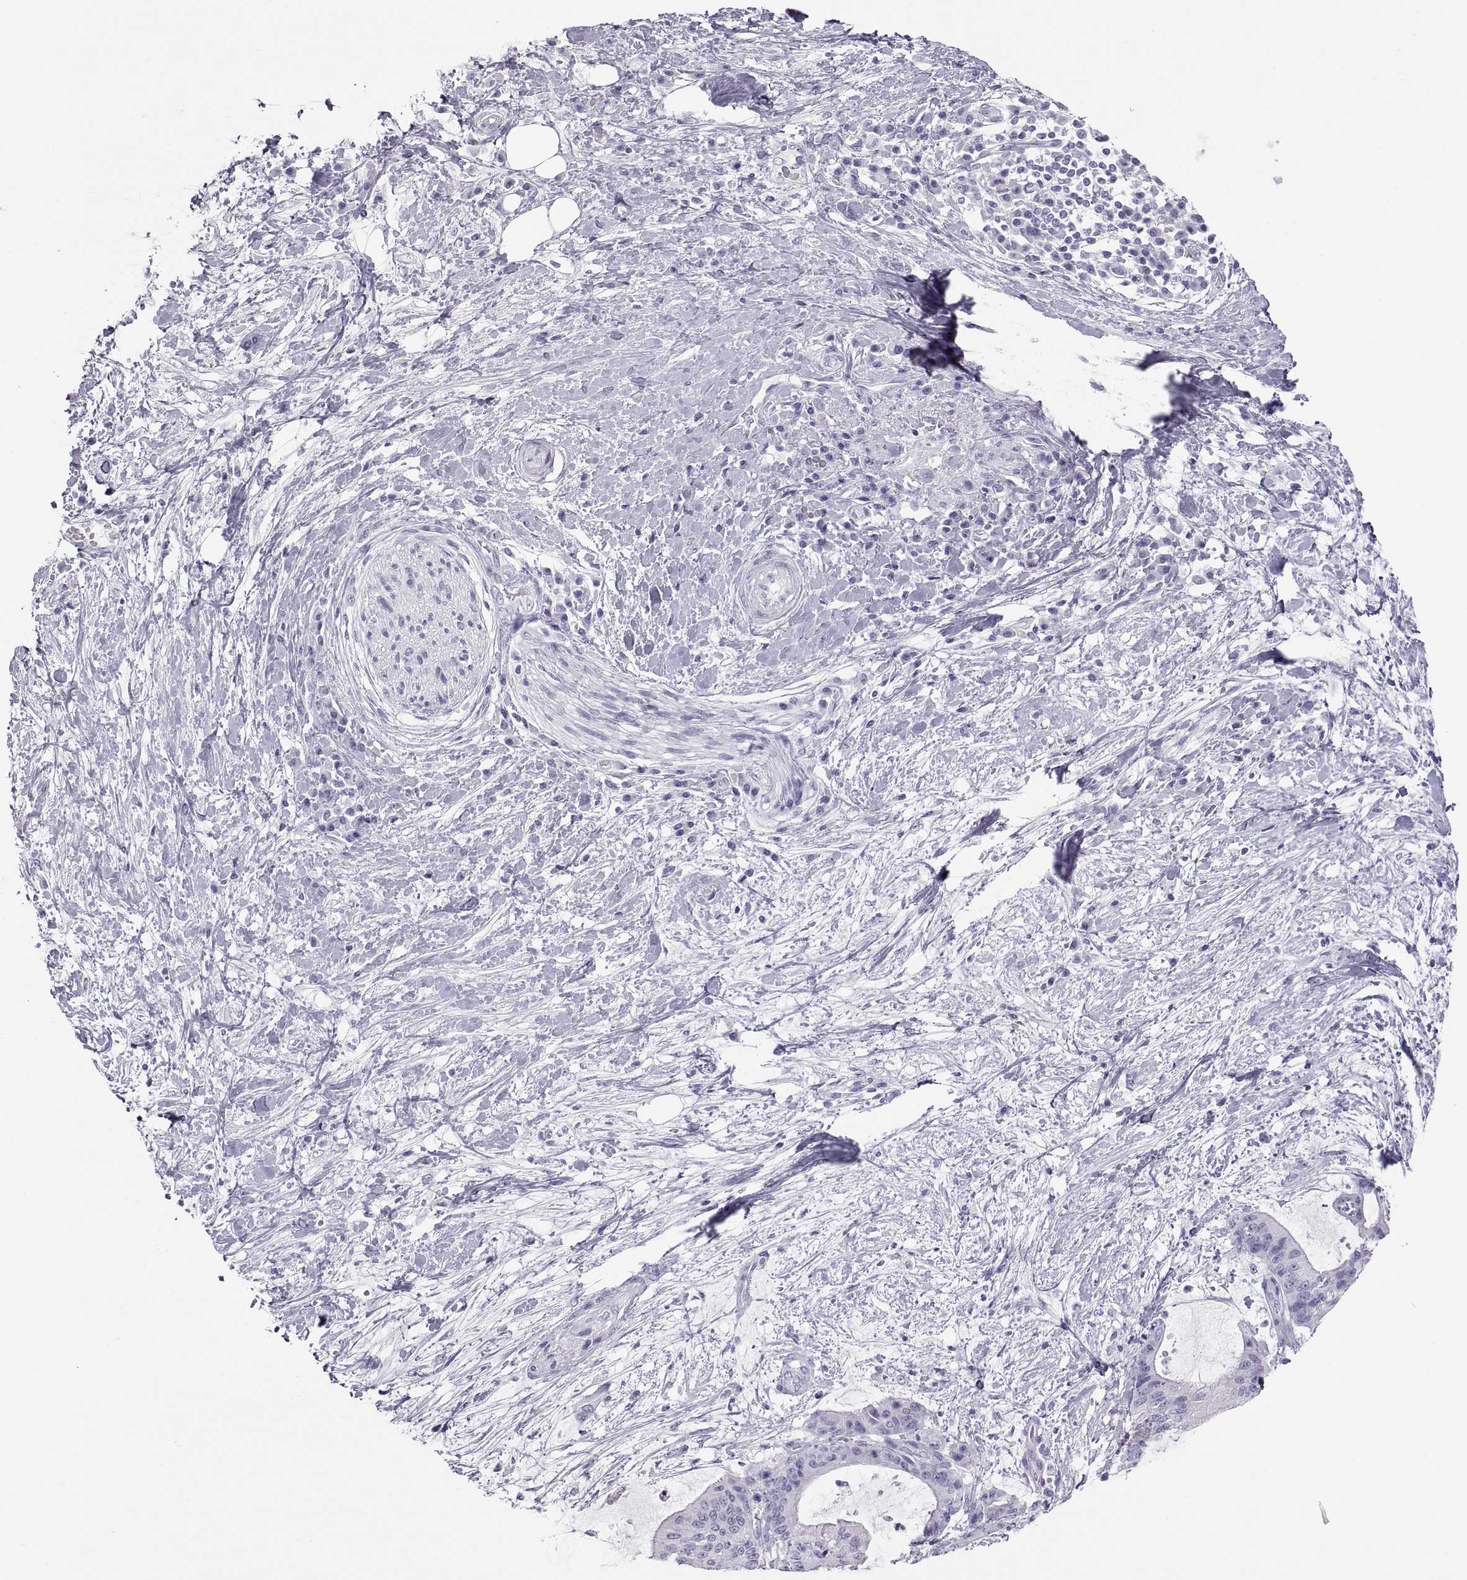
{"staining": {"intensity": "negative", "quantity": "none", "location": "none"}, "tissue": "liver cancer", "cell_type": "Tumor cells", "image_type": "cancer", "snomed": [{"axis": "morphology", "description": "Cholangiocarcinoma"}, {"axis": "topography", "description": "Liver"}], "caption": "Liver cancer (cholangiocarcinoma) was stained to show a protein in brown. There is no significant positivity in tumor cells.", "gene": "SEMG1", "patient": {"sex": "female", "age": 73}}